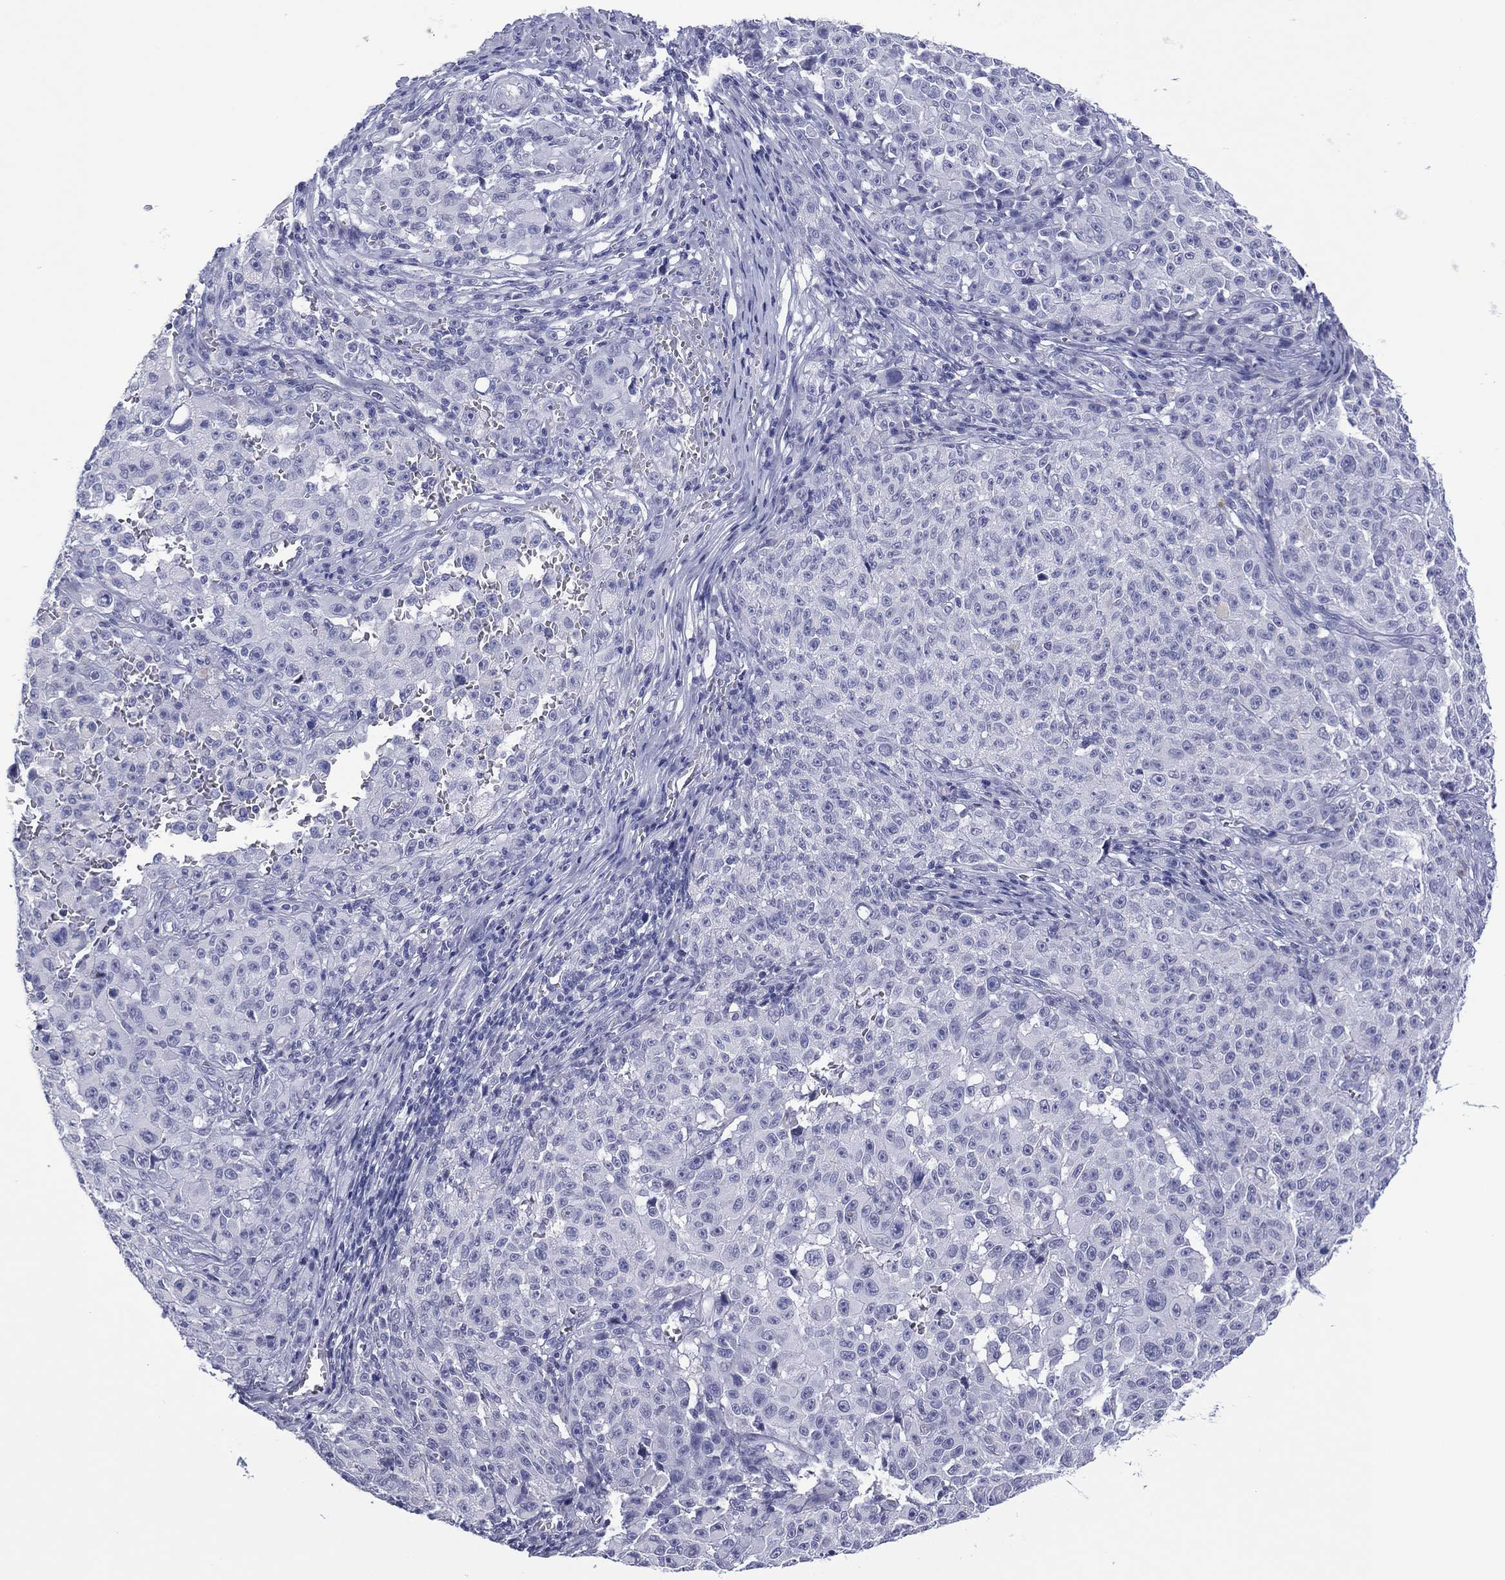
{"staining": {"intensity": "negative", "quantity": "none", "location": "none"}, "tissue": "melanoma", "cell_type": "Tumor cells", "image_type": "cancer", "snomed": [{"axis": "morphology", "description": "Malignant melanoma, NOS"}, {"axis": "topography", "description": "Skin"}], "caption": "IHC of malignant melanoma exhibits no staining in tumor cells.", "gene": "UTF1", "patient": {"sex": "female", "age": 82}}